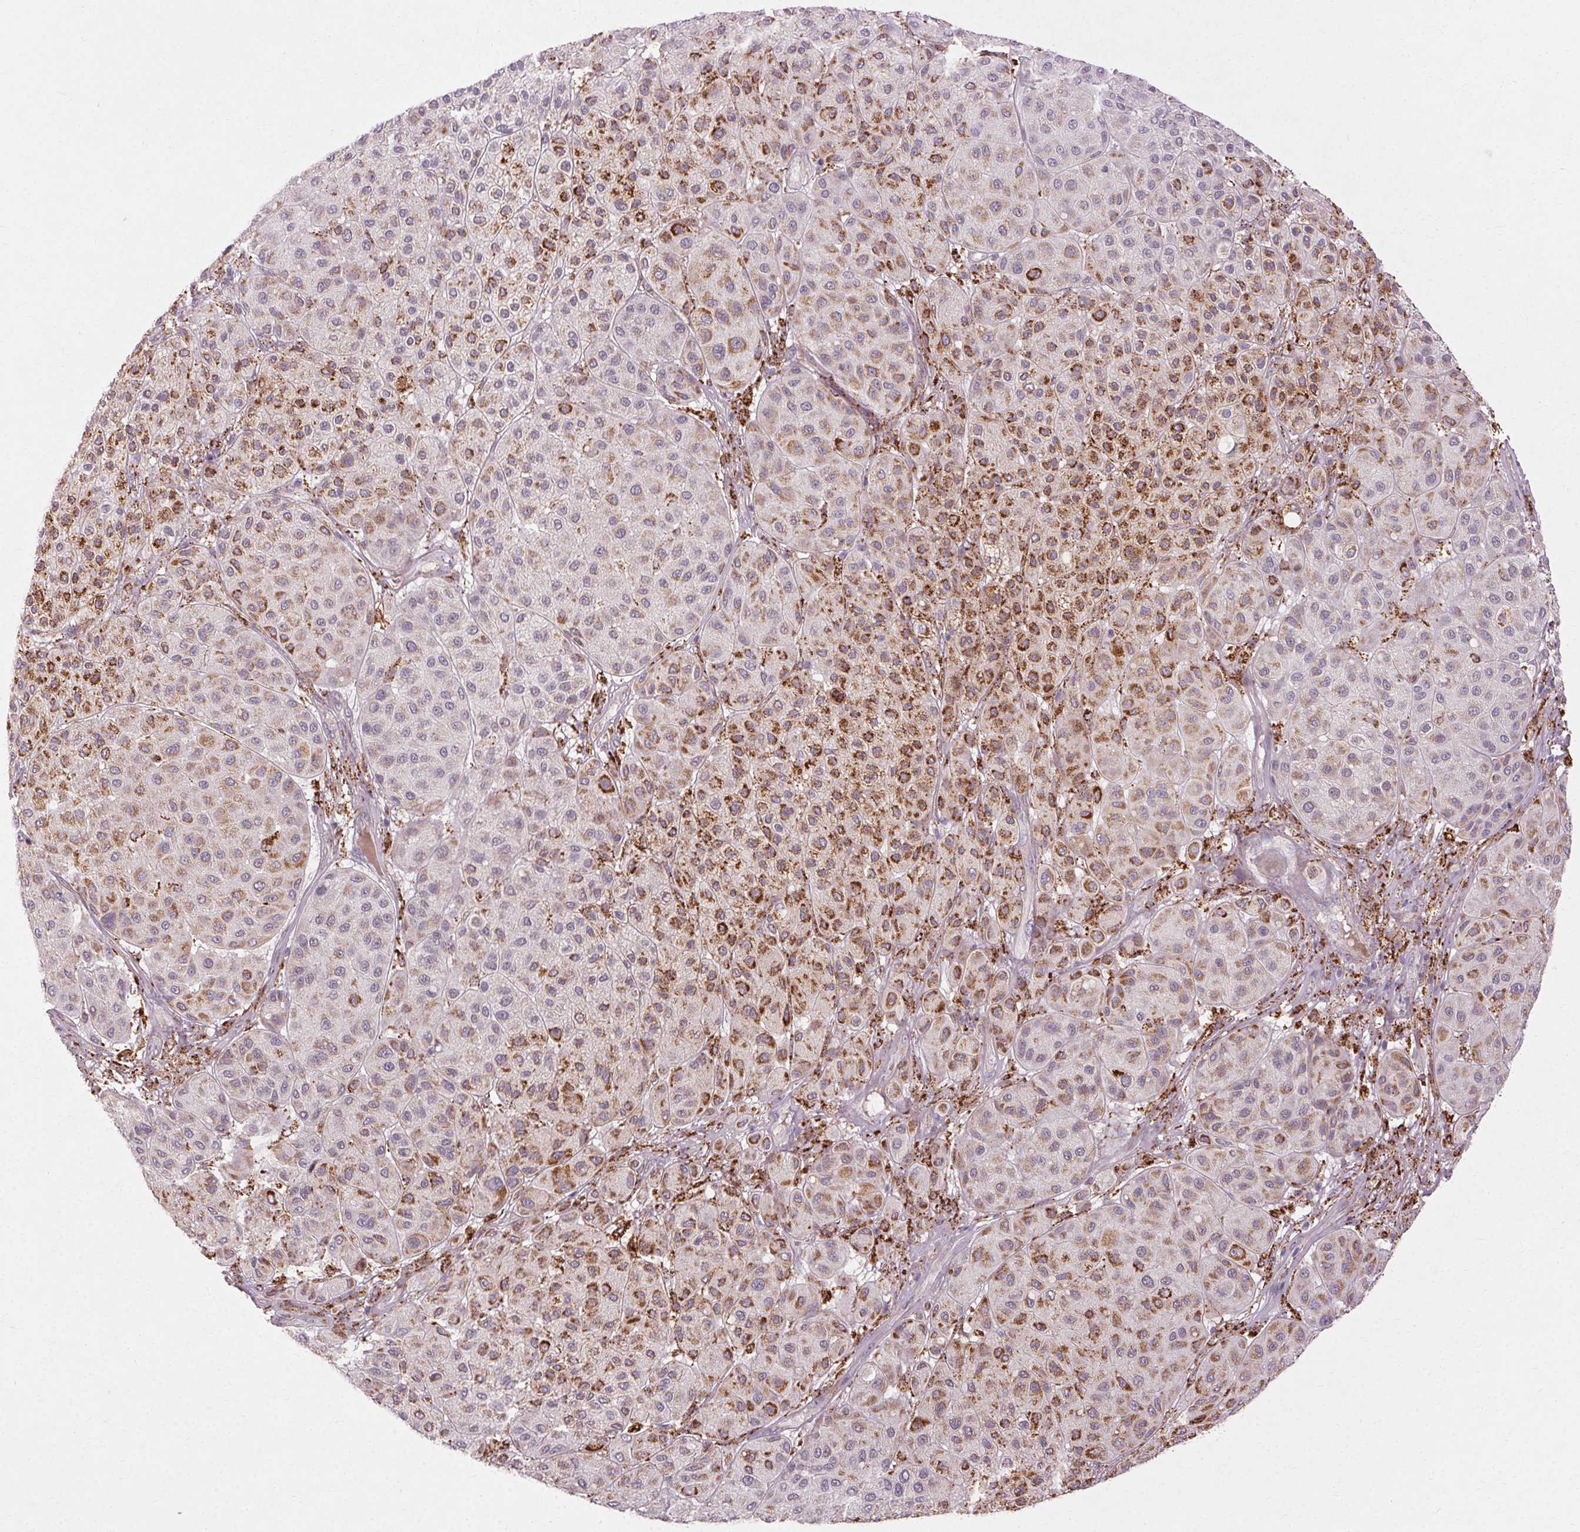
{"staining": {"intensity": "strong", "quantity": "25%-75%", "location": "cytoplasmic/membranous"}, "tissue": "melanoma", "cell_type": "Tumor cells", "image_type": "cancer", "snomed": [{"axis": "morphology", "description": "Malignant melanoma, Metastatic site"}, {"axis": "topography", "description": "Smooth muscle"}], "caption": "Immunohistochemical staining of malignant melanoma (metastatic site) reveals strong cytoplasmic/membranous protein staining in about 25%-75% of tumor cells.", "gene": "REP15", "patient": {"sex": "male", "age": 41}}